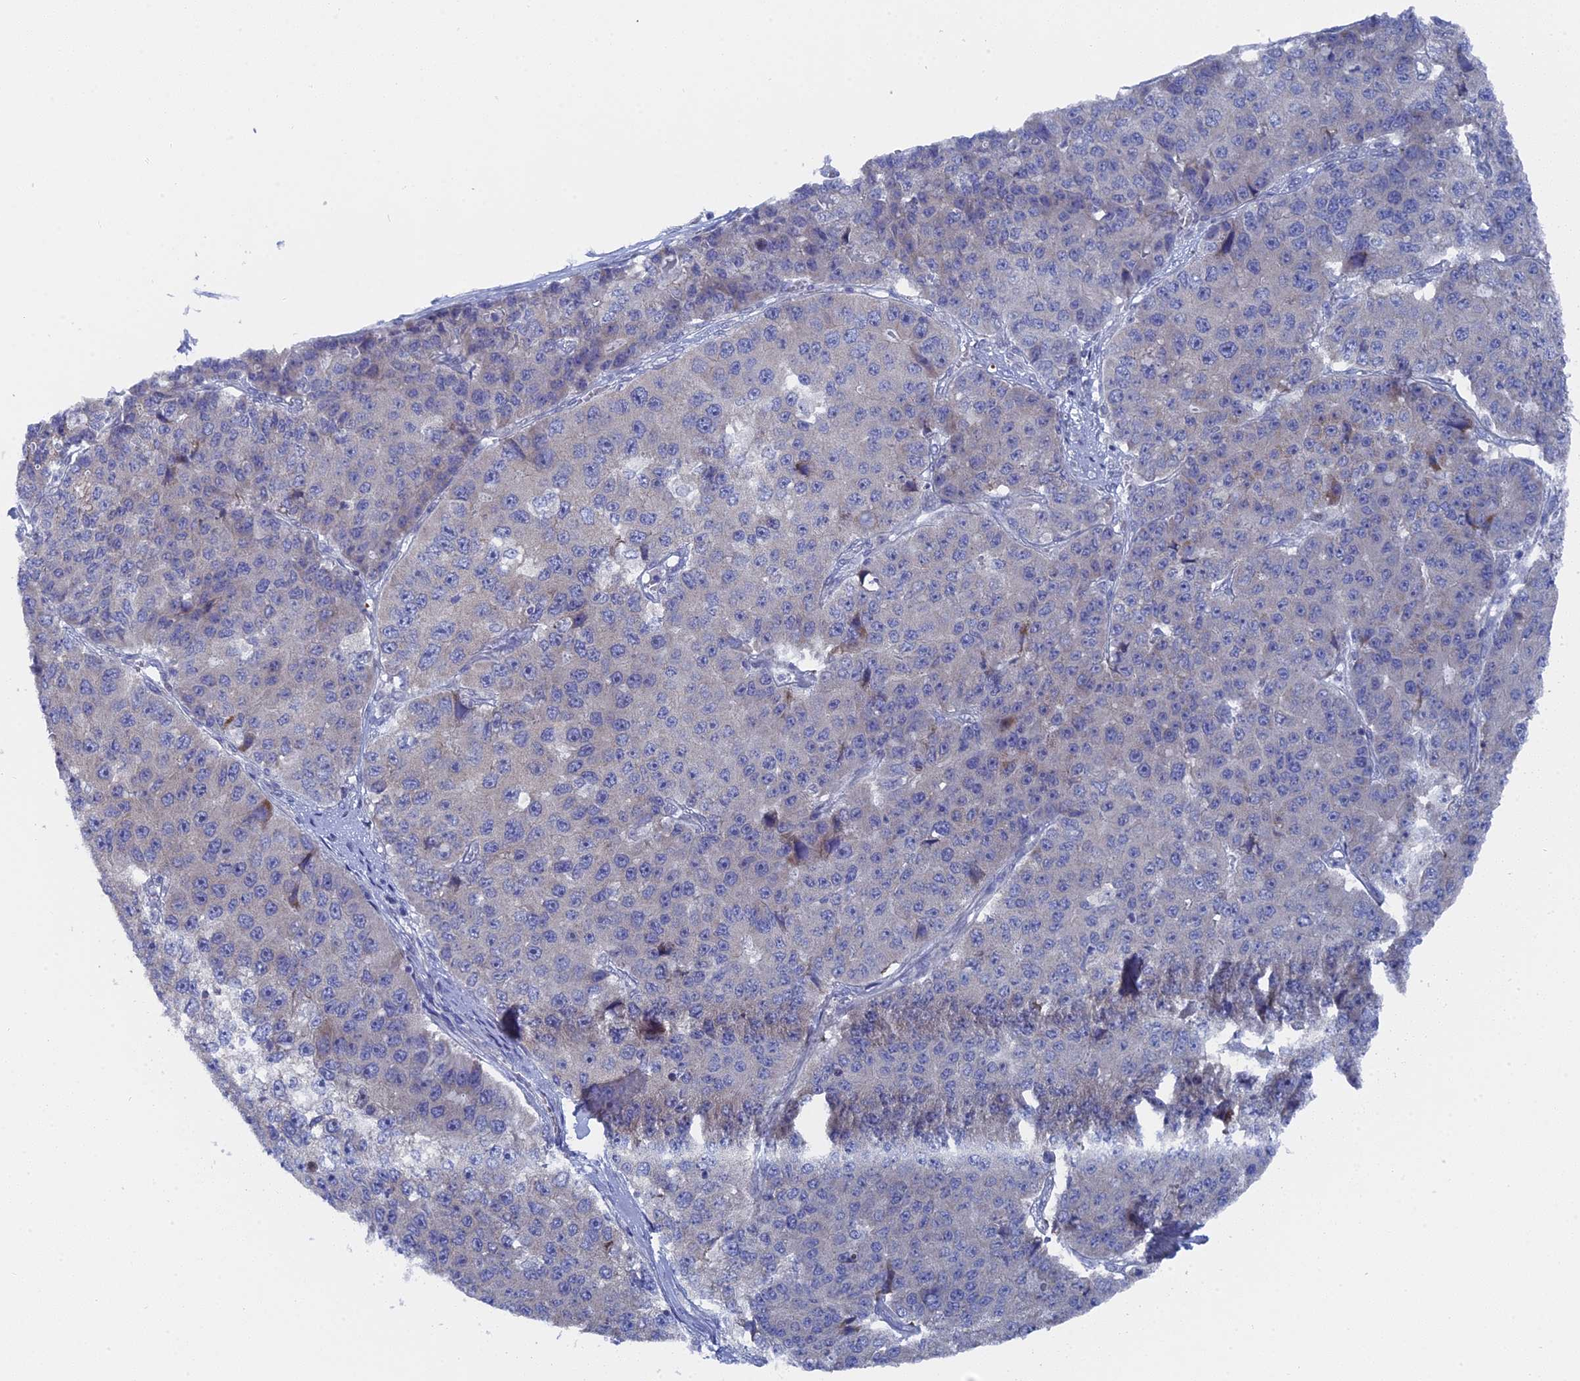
{"staining": {"intensity": "negative", "quantity": "none", "location": "none"}, "tissue": "pancreatic cancer", "cell_type": "Tumor cells", "image_type": "cancer", "snomed": [{"axis": "morphology", "description": "Adenocarcinoma, NOS"}, {"axis": "topography", "description": "Pancreas"}], "caption": "This is an immunohistochemistry (IHC) photomicrograph of human adenocarcinoma (pancreatic). There is no expression in tumor cells.", "gene": "TMEM161A", "patient": {"sex": "male", "age": 50}}